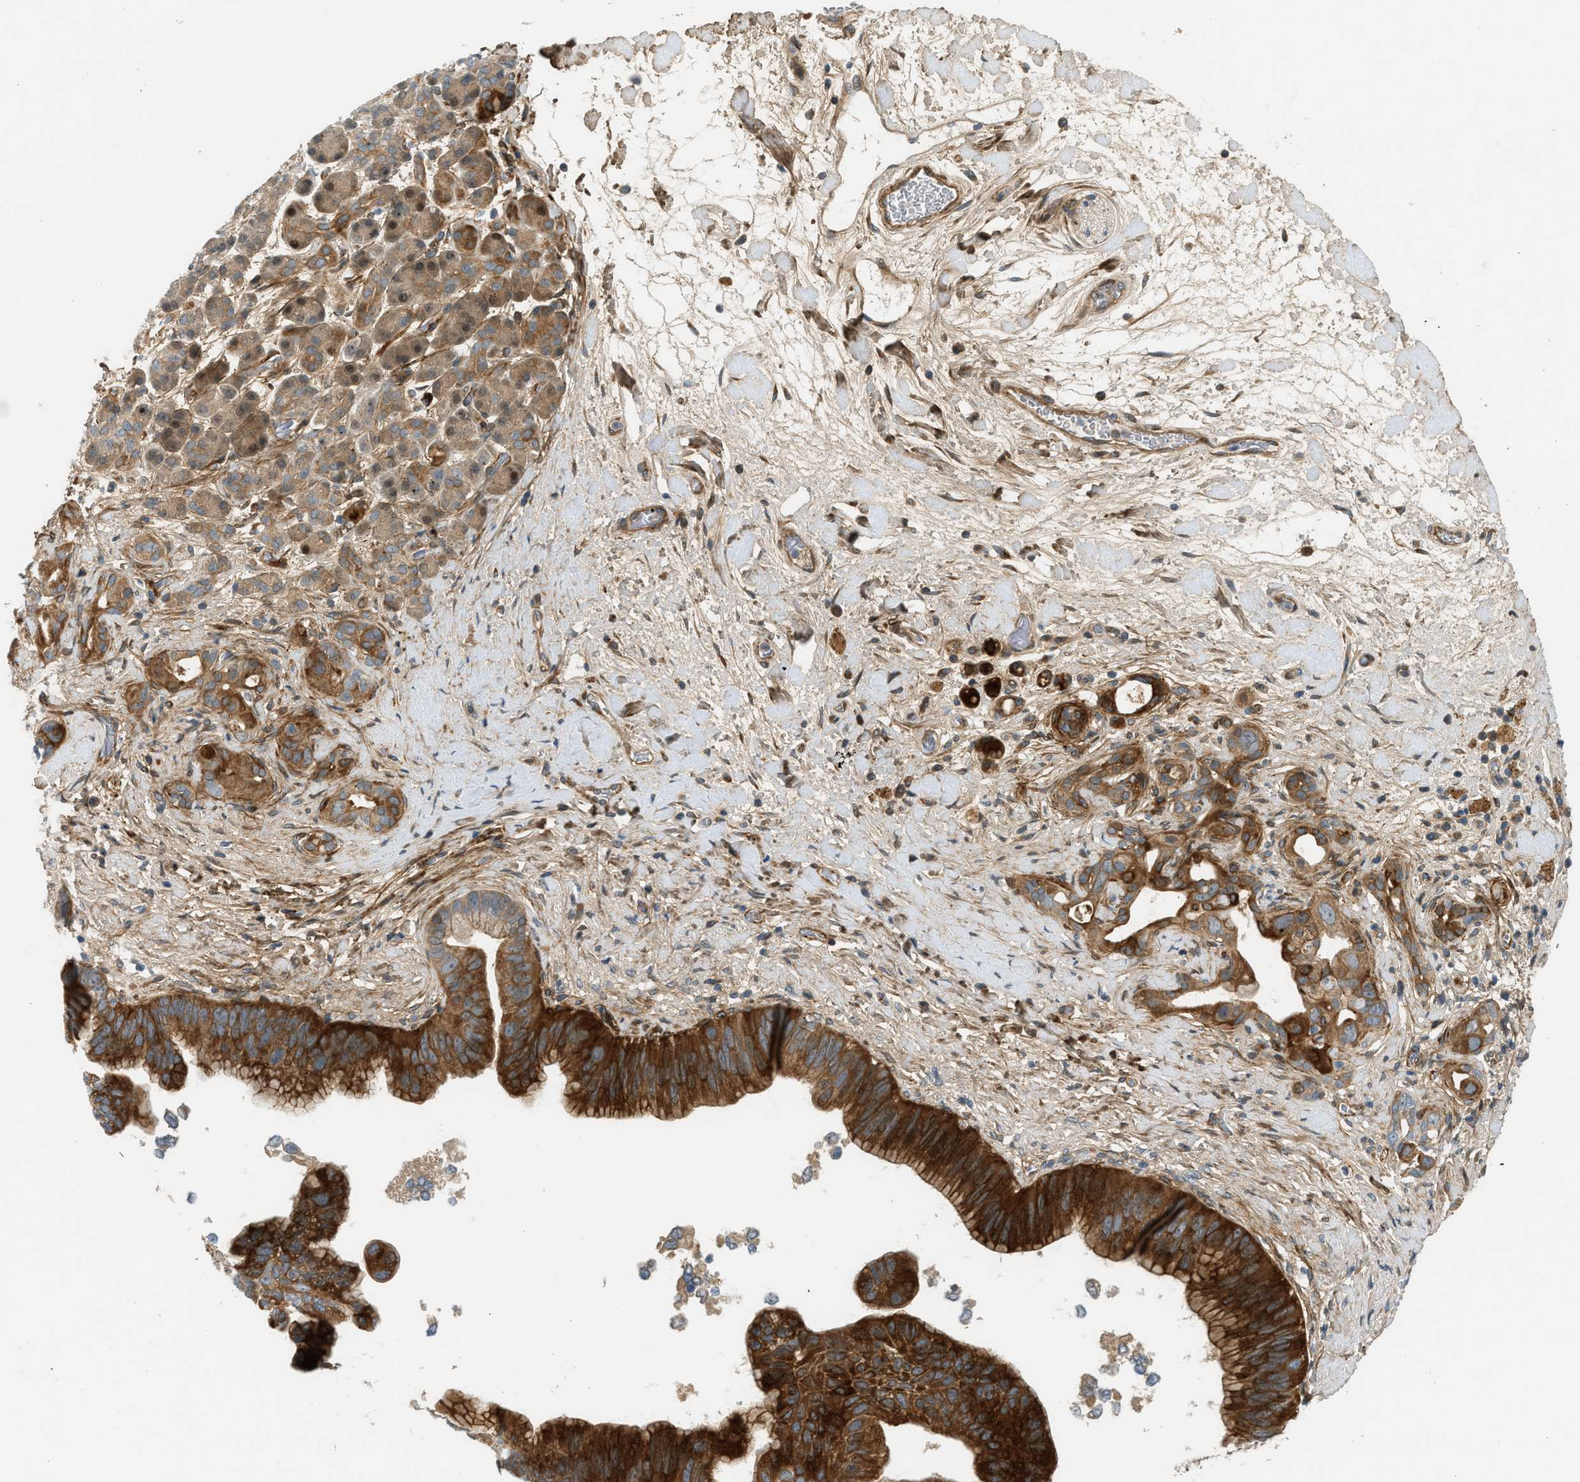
{"staining": {"intensity": "strong", "quantity": ">75%", "location": "cytoplasmic/membranous"}, "tissue": "pancreatic cancer", "cell_type": "Tumor cells", "image_type": "cancer", "snomed": [{"axis": "morphology", "description": "Adenocarcinoma, NOS"}, {"axis": "topography", "description": "Pancreas"}], "caption": "Immunohistochemical staining of adenocarcinoma (pancreatic) shows strong cytoplasmic/membranous protein positivity in approximately >75% of tumor cells.", "gene": "EDNRA", "patient": {"sex": "male", "age": 55}}